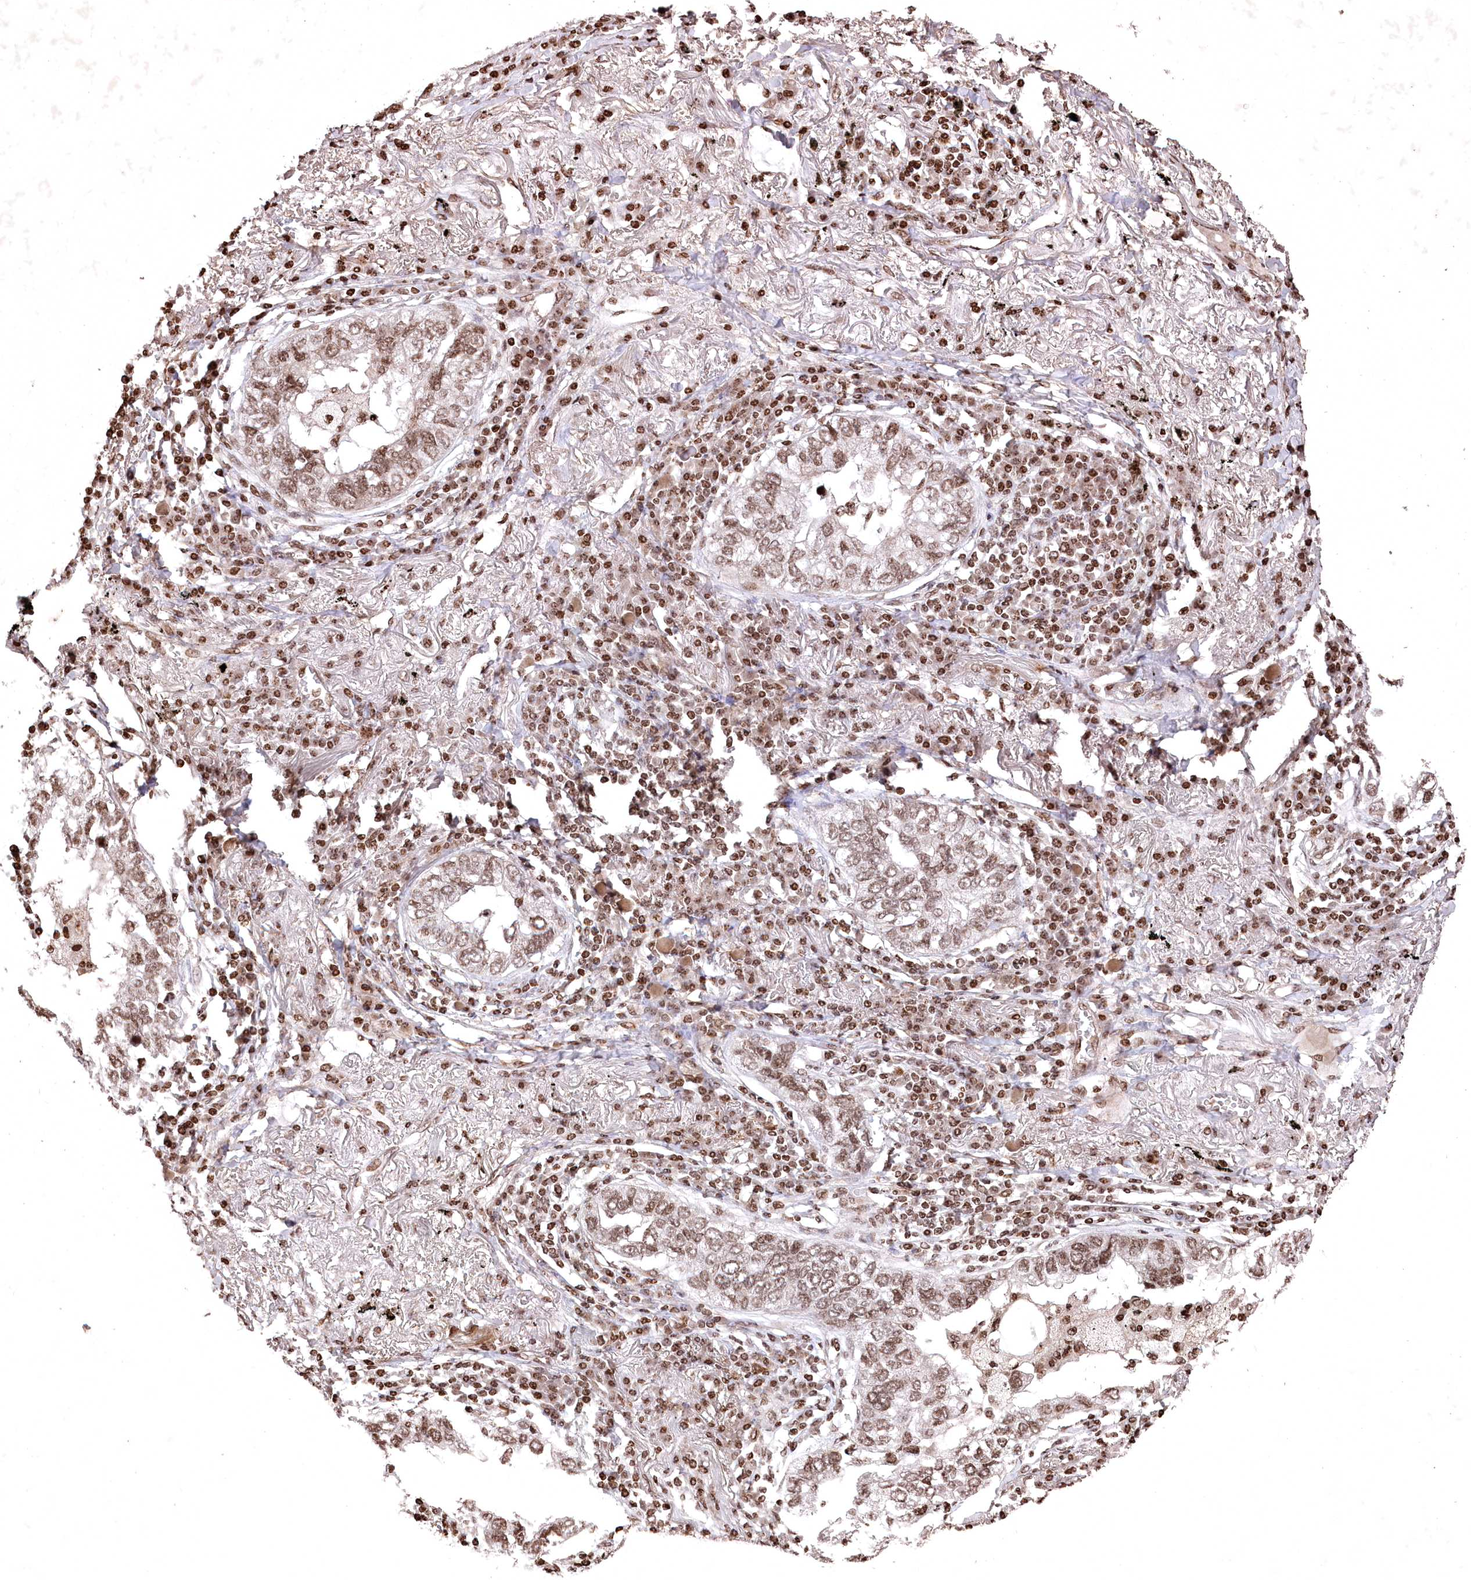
{"staining": {"intensity": "moderate", "quantity": ">75%", "location": "nuclear"}, "tissue": "lung cancer", "cell_type": "Tumor cells", "image_type": "cancer", "snomed": [{"axis": "morphology", "description": "Adenocarcinoma, NOS"}, {"axis": "topography", "description": "Lung"}], "caption": "DAB (3,3'-diaminobenzidine) immunohistochemical staining of human adenocarcinoma (lung) displays moderate nuclear protein staining in about >75% of tumor cells. Nuclei are stained in blue.", "gene": "CCSER2", "patient": {"sex": "male", "age": 65}}